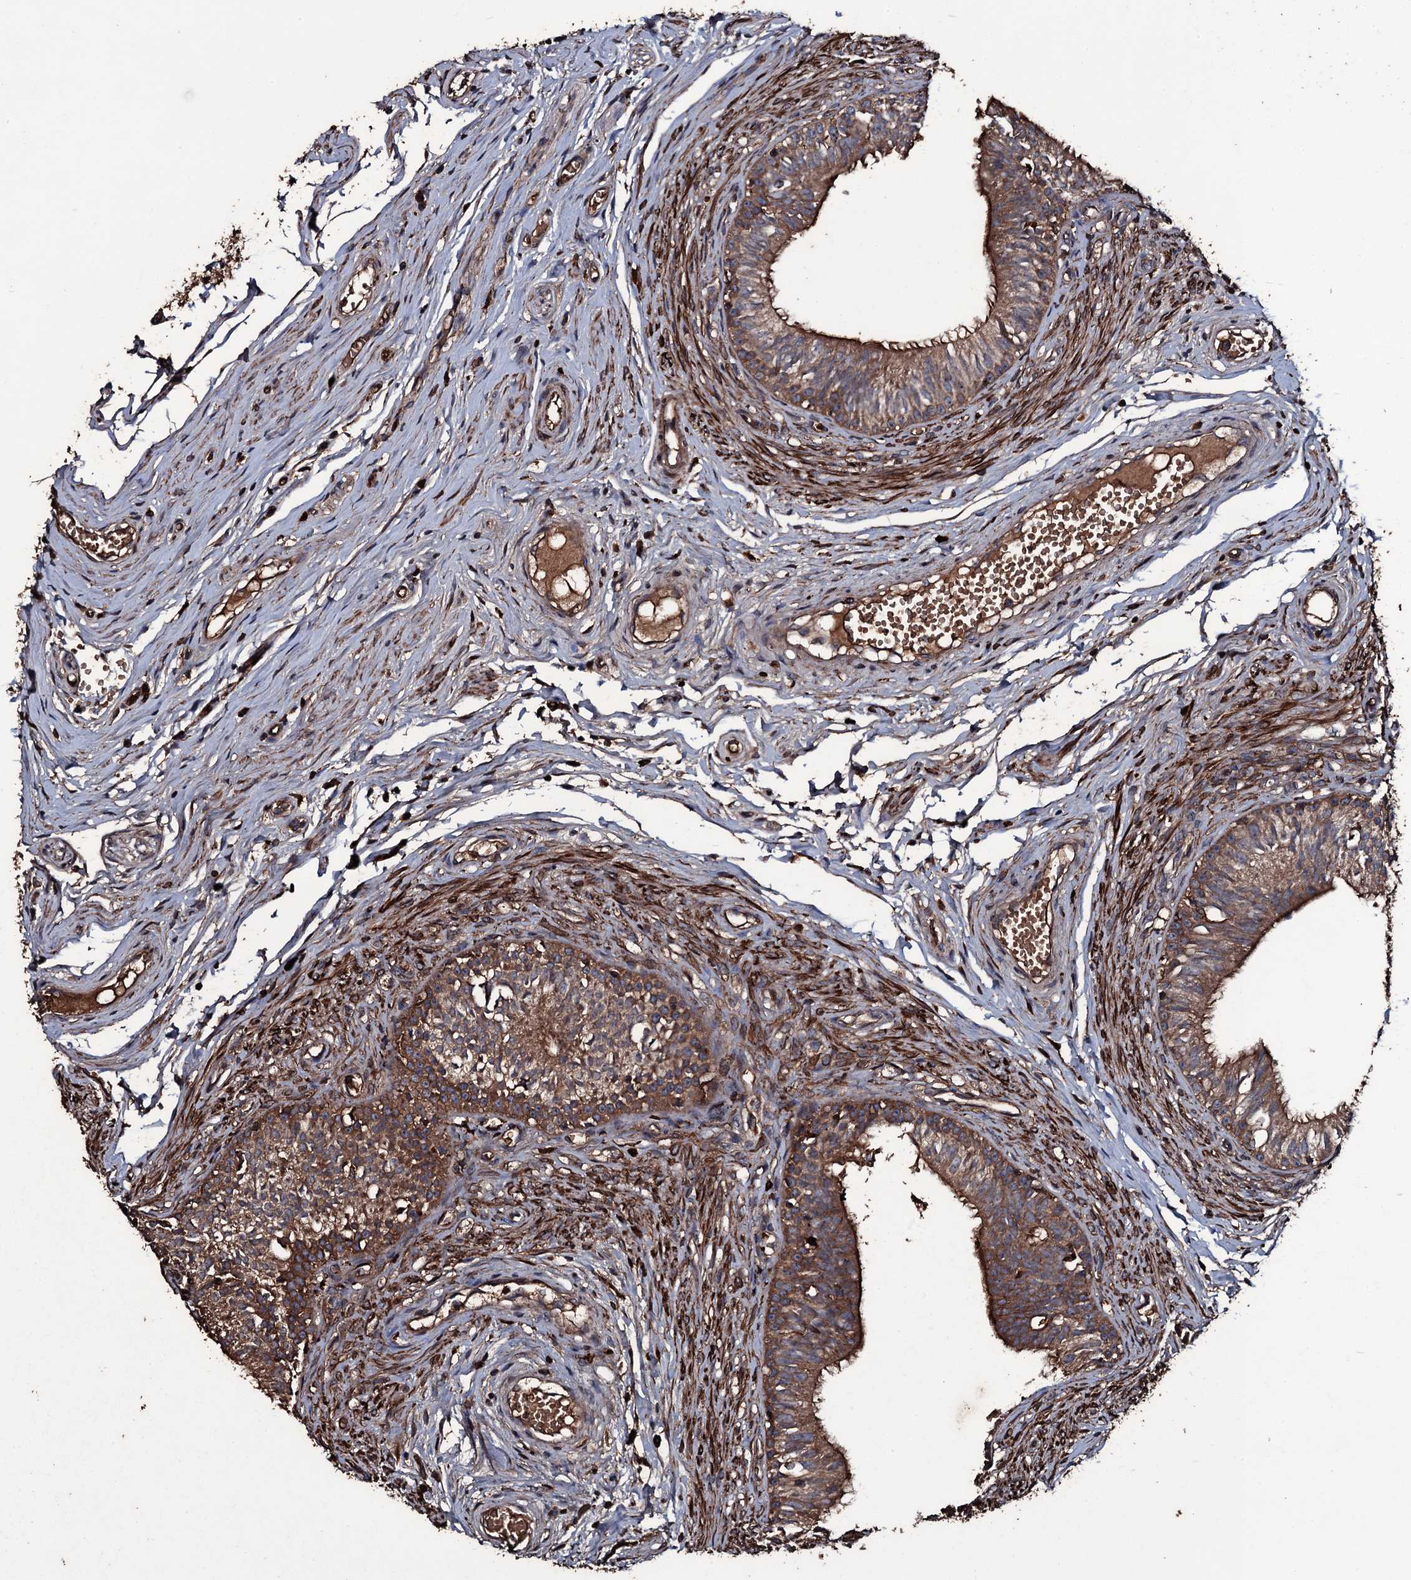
{"staining": {"intensity": "moderate", "quantity": "25%-75%", "location": "cytoplasmic/membranous"}, "tissue": "epididymis", "cell_type": "Glandular cells", "image_type": "normal", "snomed": [{"axis": "morphology", "description": "Normal tissue, NOS"}, {"axis": "topography", "description": "Epididymis, spermatic cord, NOS"}], "caption": "High-magnification brightfield microscopy of normal epididymis stained with DAB (3,3'-diaminobenzidine) (brown) and counterstained with hematoxylin (blue). glandular cells exhibit moderate cytoplasmic/membranous positivity is appreciated in about25%-75% of cells. The staining was performed using DAB to visualize the protein expression in brown, while the nuclei were stained in blue with hematoxylin (Magnification: 20x).", "gene": "ZSWIM8", "patient": {"sex": "male", "age": 22}}